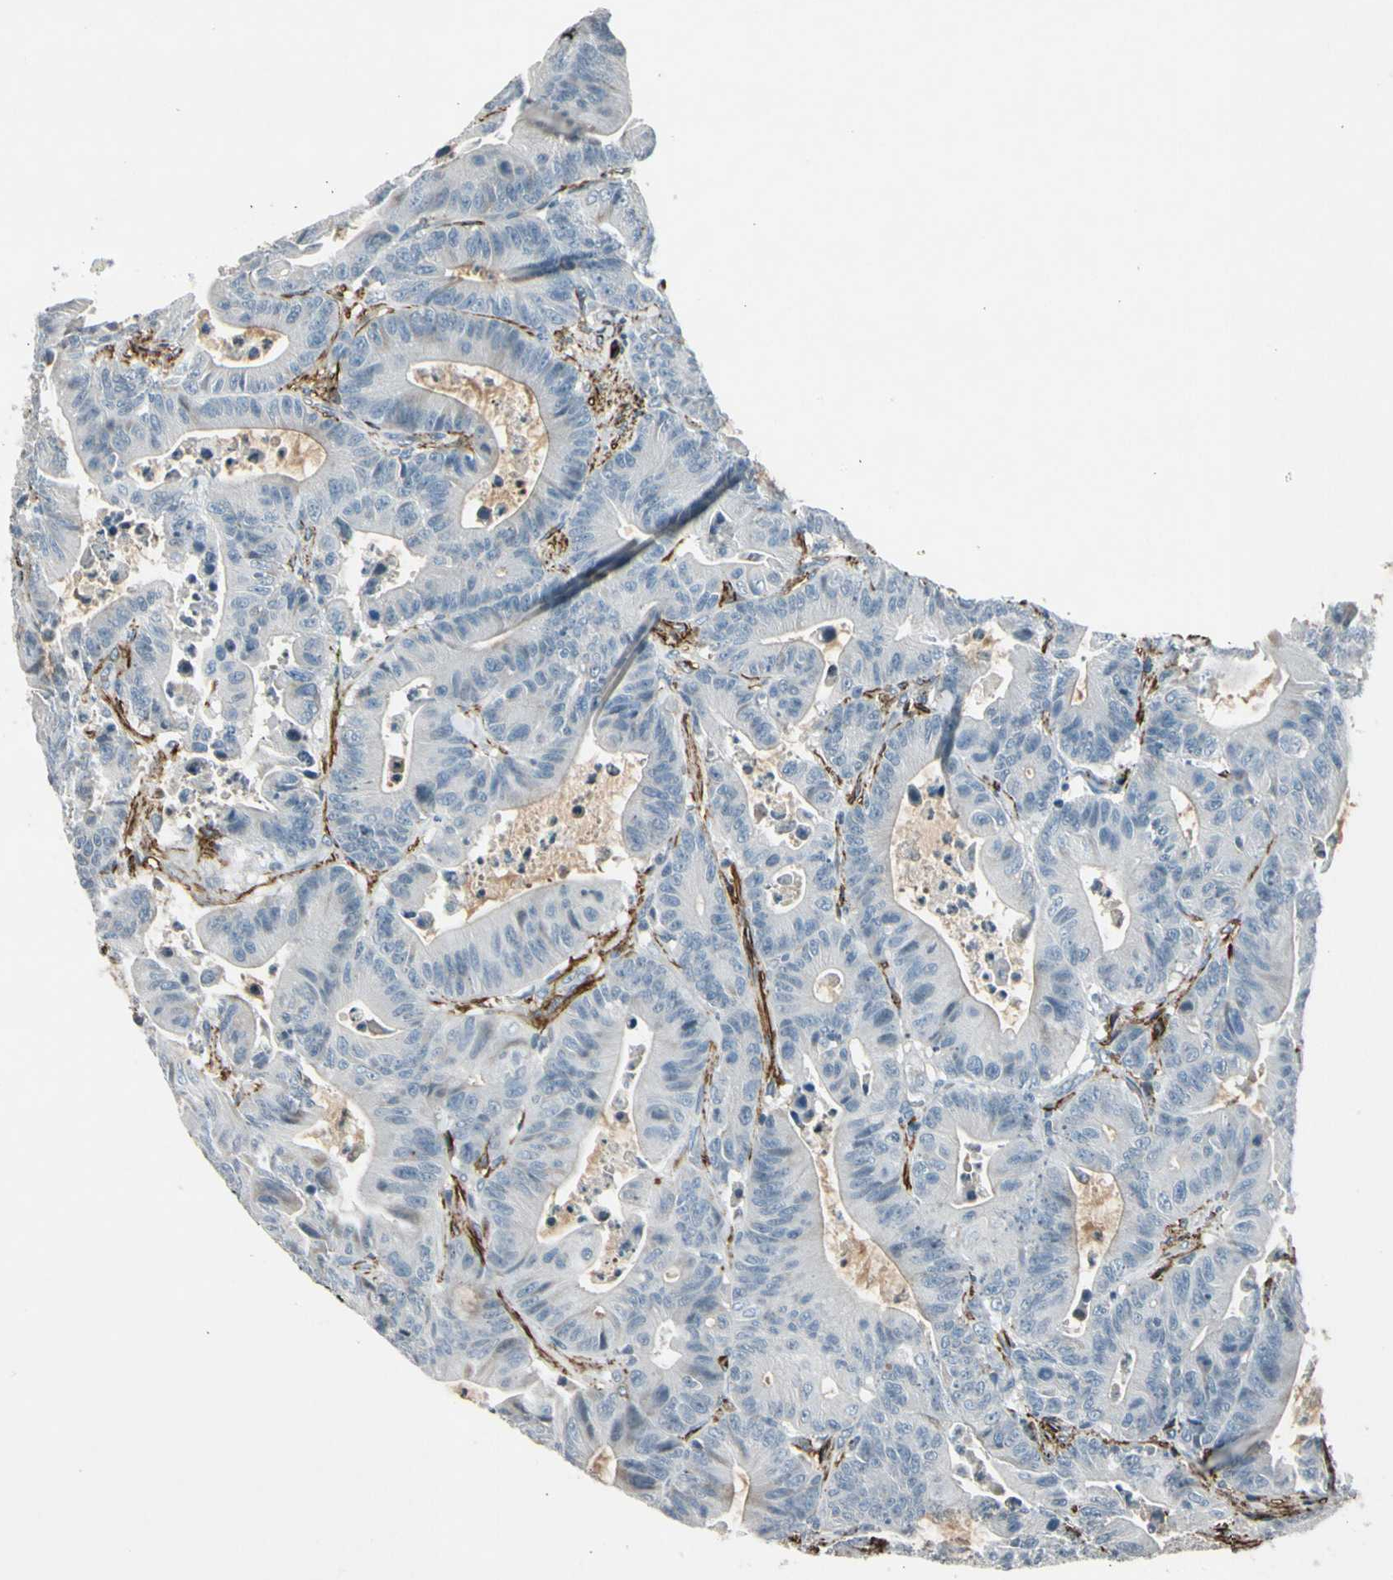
{"staining": {"intensity": "negative", "quantity": "none", "location": "none"}, "tissue": "colorectal cancer", "cell_type": "Tumor cells", "image_type": "cancer", "snomed": [{"axis": "morphology", "description": "Adenocarcinoma, NOS"}, {"axis": "topography", "description": "Colon"}], "caption": "Image shows no significant protein expression in tumor cells of colorectal cancer.", "gene": "PDPN", "patient": {"sex": "female", "age": 84}}